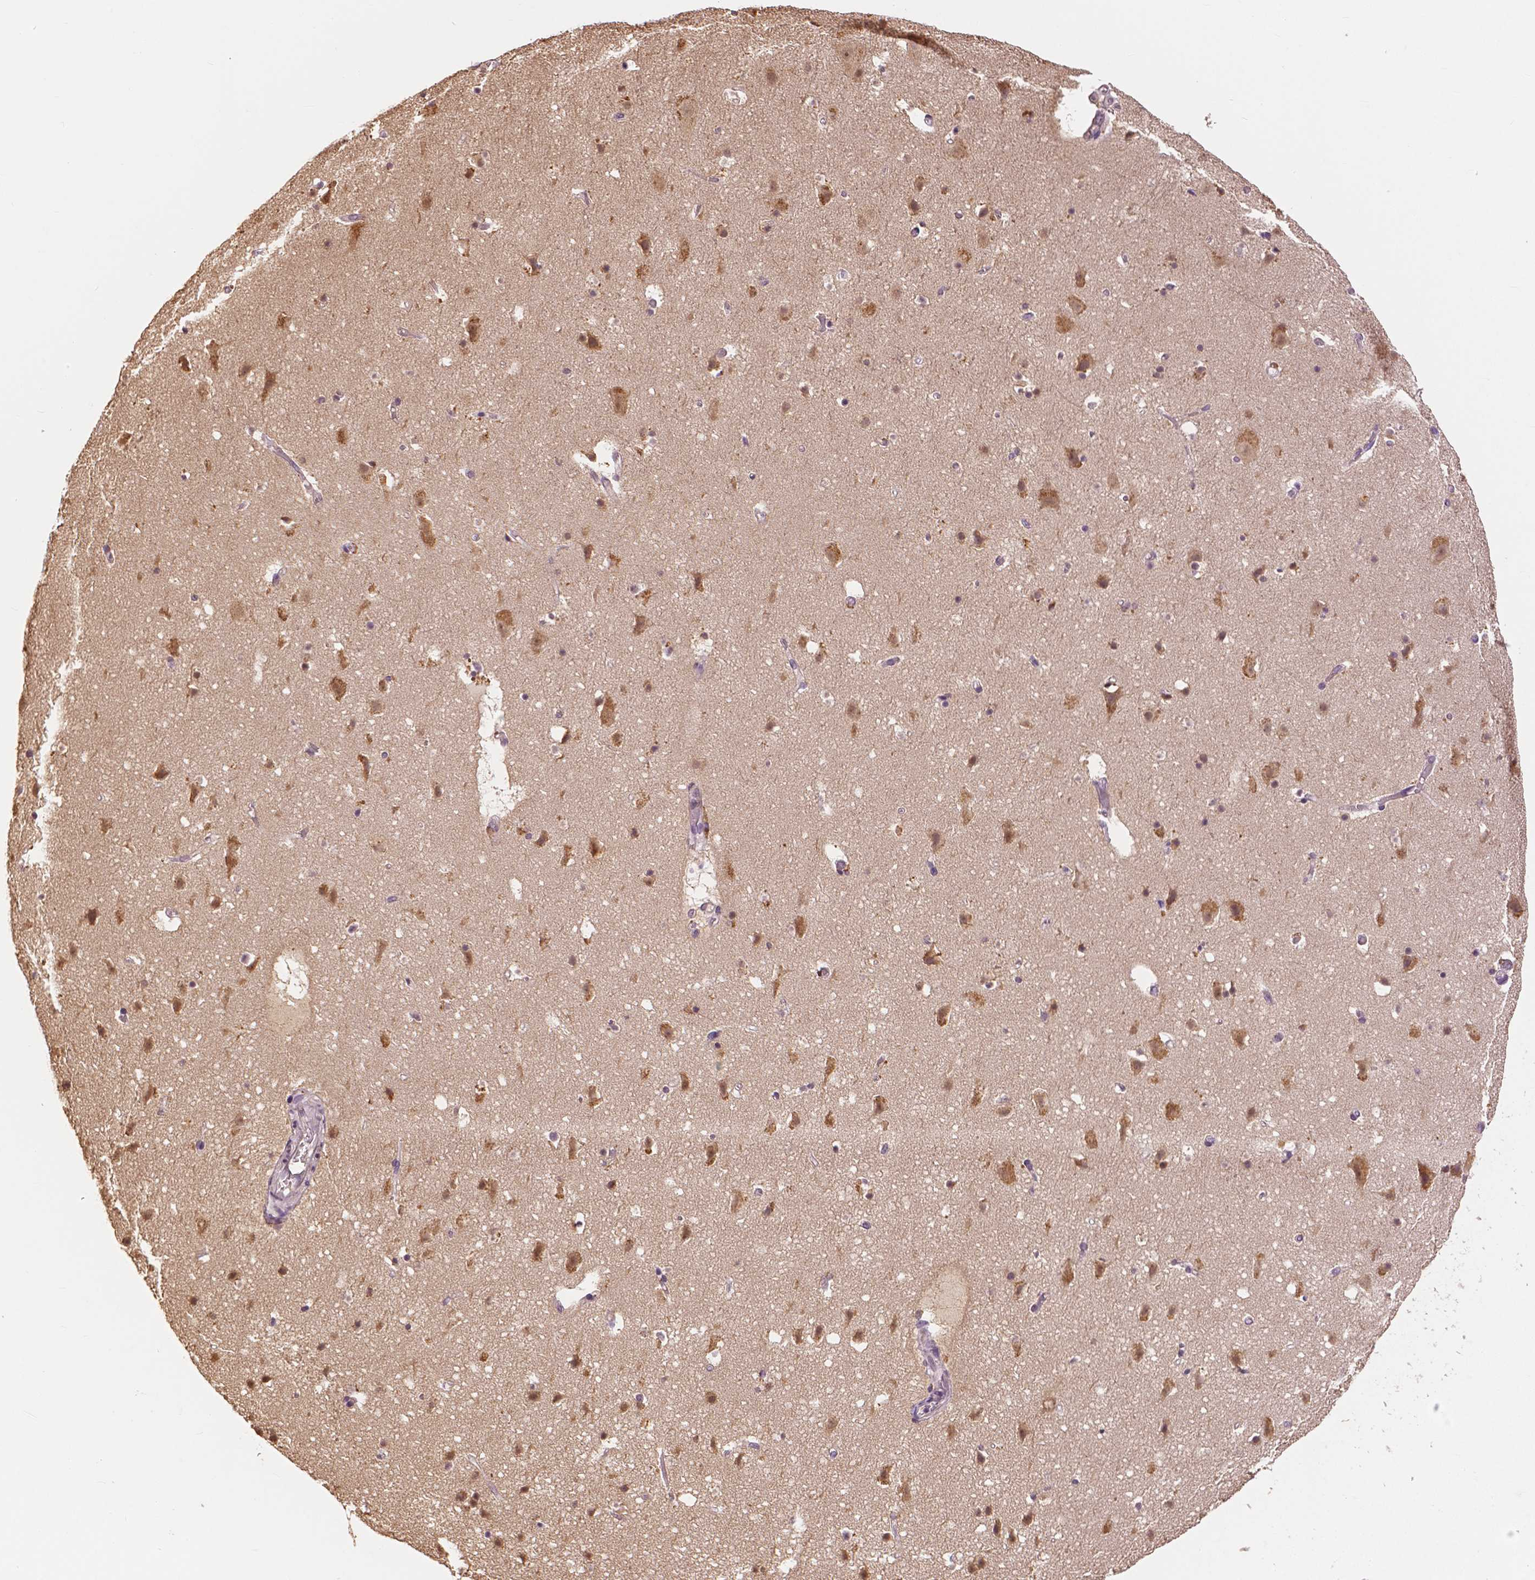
{"staining": {"intensity": "negative", "quantity": "none", "location": "none"}, "tissue": "cerebral cortex", "cell_type": "Endothelial cells", "image_type": "normal", "snomed": [{"axis": "morphology", "description": "Normal tissue, NOS"}, {"axis": "topography", "description": "Cerebral cortex"}], "caption": "Immunohistochemistry histopathology image of normal cerebral cortex stained for a protein (brown), which demonstrates no positivity in endothelial cells. (DAB immunohistochemistry (IHC) visualized using brightfield microscopy, high magnification).", "gene": "MAP1LC3B", "patient": {"sex": "female", "age": 42}}